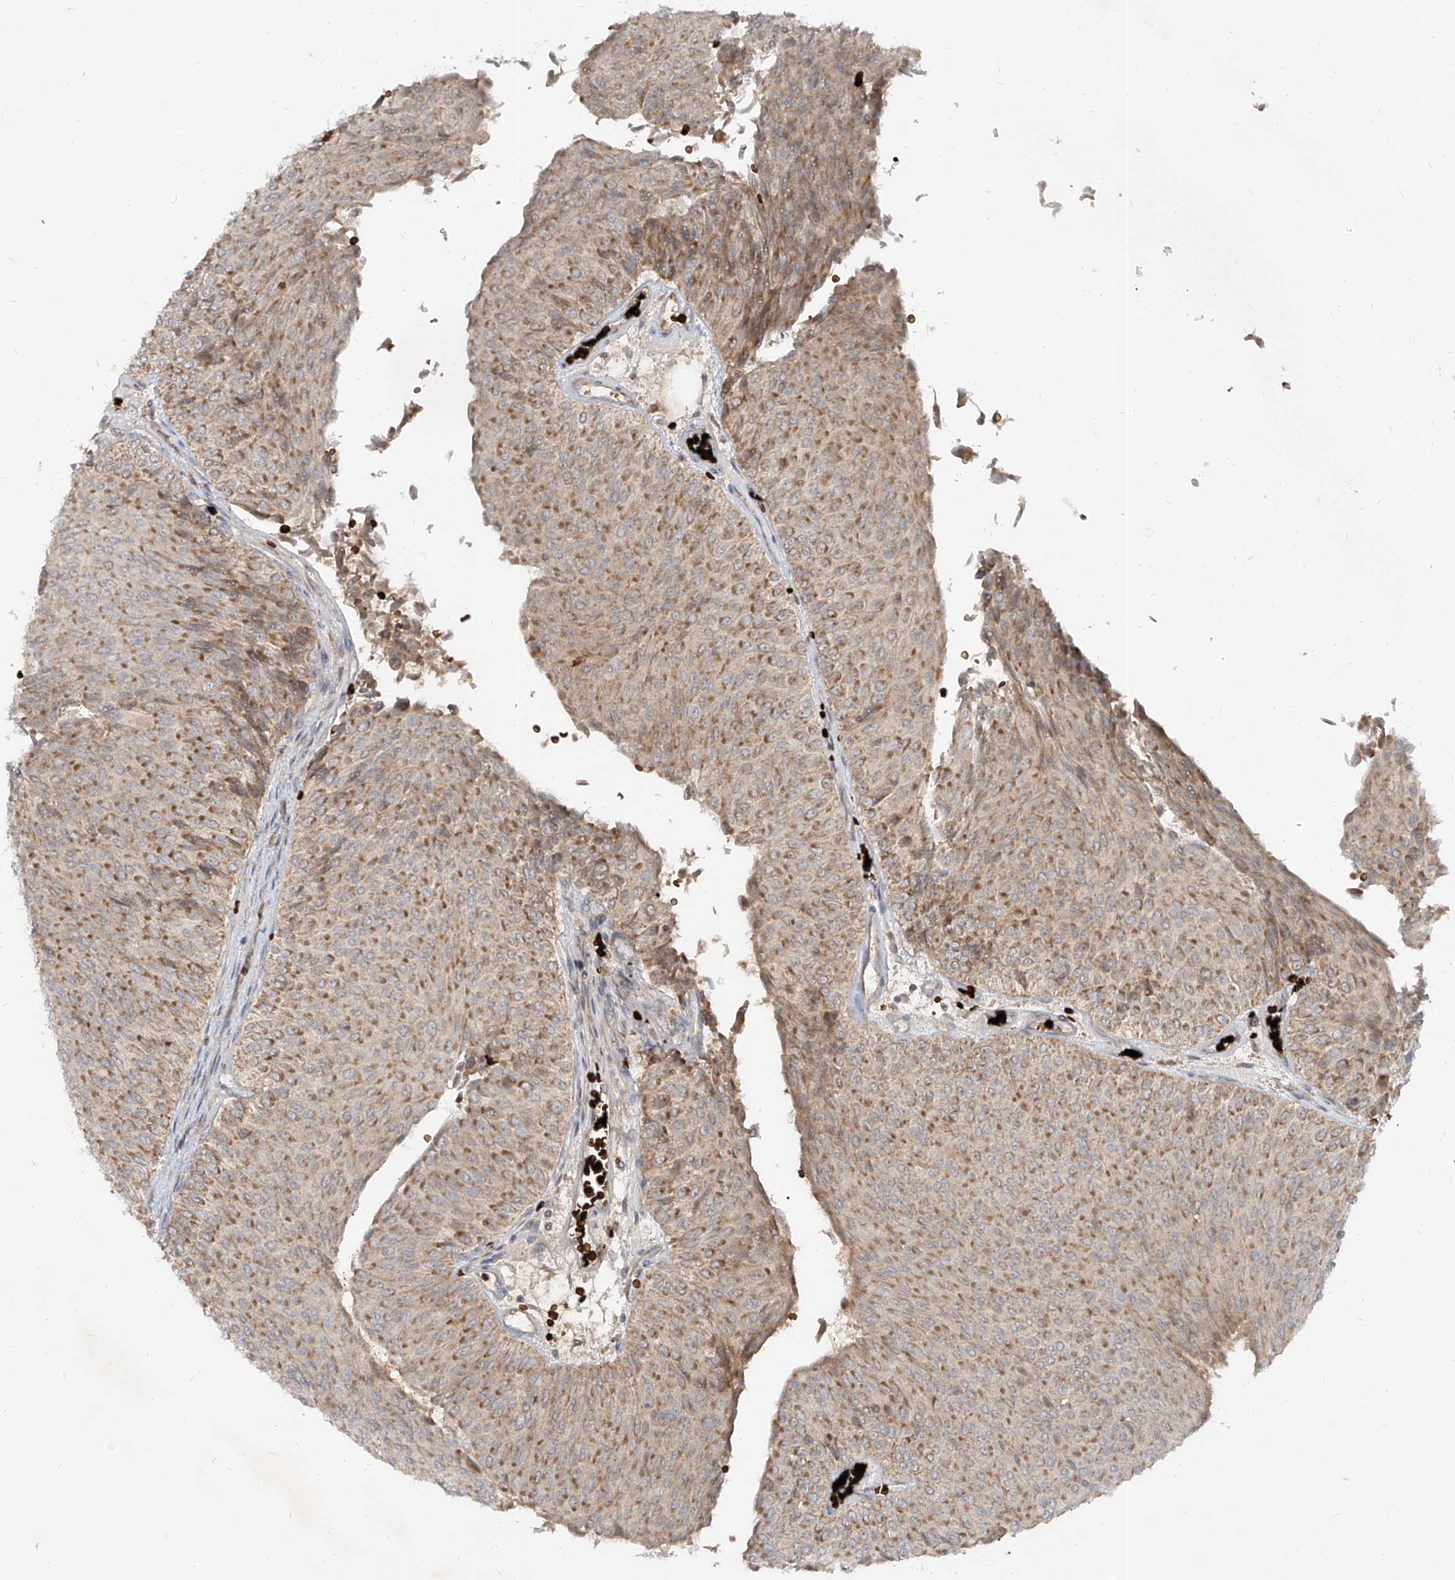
{"staining": {"intensity": "moderate", "quantity": ">75%", "location": "cytoplasmic/membranous"}, "tissue": "urothelial cancer", "cell_type": "Tumor cells", "image_type": "cancer", "snomed": [{"axis": "morphology", "description": "Urothelial carcinoma, Low grade"}, {"axis": "topography", "description": "Urinary bladder"}], "caption": "DAB immunohistochemical staining of human urothelial cancer exhibits moderate cytoplasmic/membranous protein positivity in about >75% of tumor cells.", "gene": "FGD2", "patient": {"sex": "male", "age": 78}}